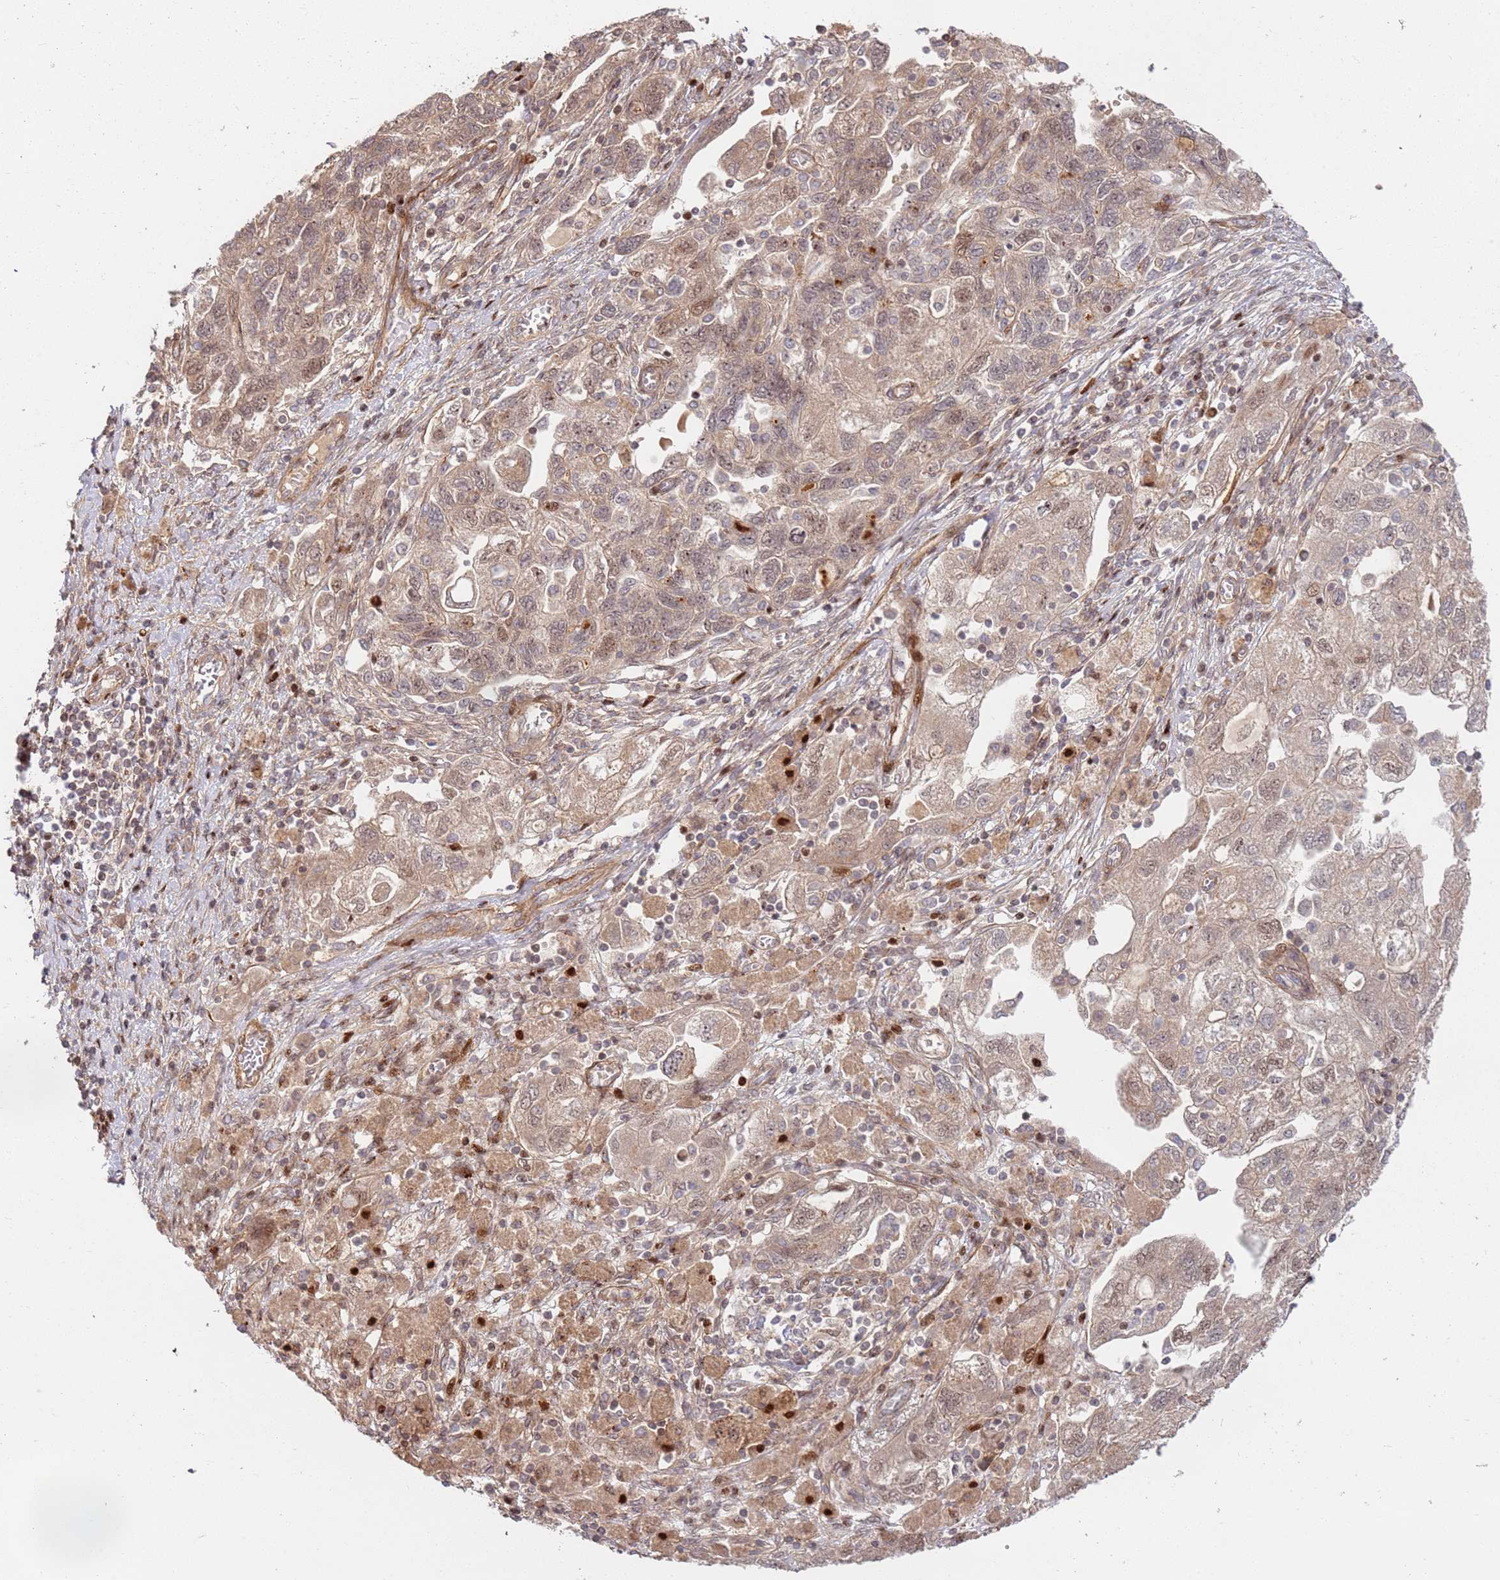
{"staining": {"intensity": "weak", "quantity": ">75%", "location": "cytoplasmic/membranous,nuclear"}, "tissue": "ovarian cancer", "cell_type": "Tumor cells", "image_type": "cancer", "snomed": [{"axis": "morphology", "description": "Carcinoma, NOS"}, {"axis": "morphology", "description": "Cystadenocarcinoma, serous, NOS"}, {"axis": "topography", "description": "Ovary"}], "caption": "Immunohistochemistry (IHC) (DAB) staining of human ovarian carcinoma displays weak cytoplasmic/membranous and nuclear protein positivity in about >75% of tumor cells. Using DAB (brown) and hematoxylin (blue) stains, captured at high magnification using brightfield microscopy.", "gene": "TMEM233", "patient": {"sex": "female", "age": 69}}